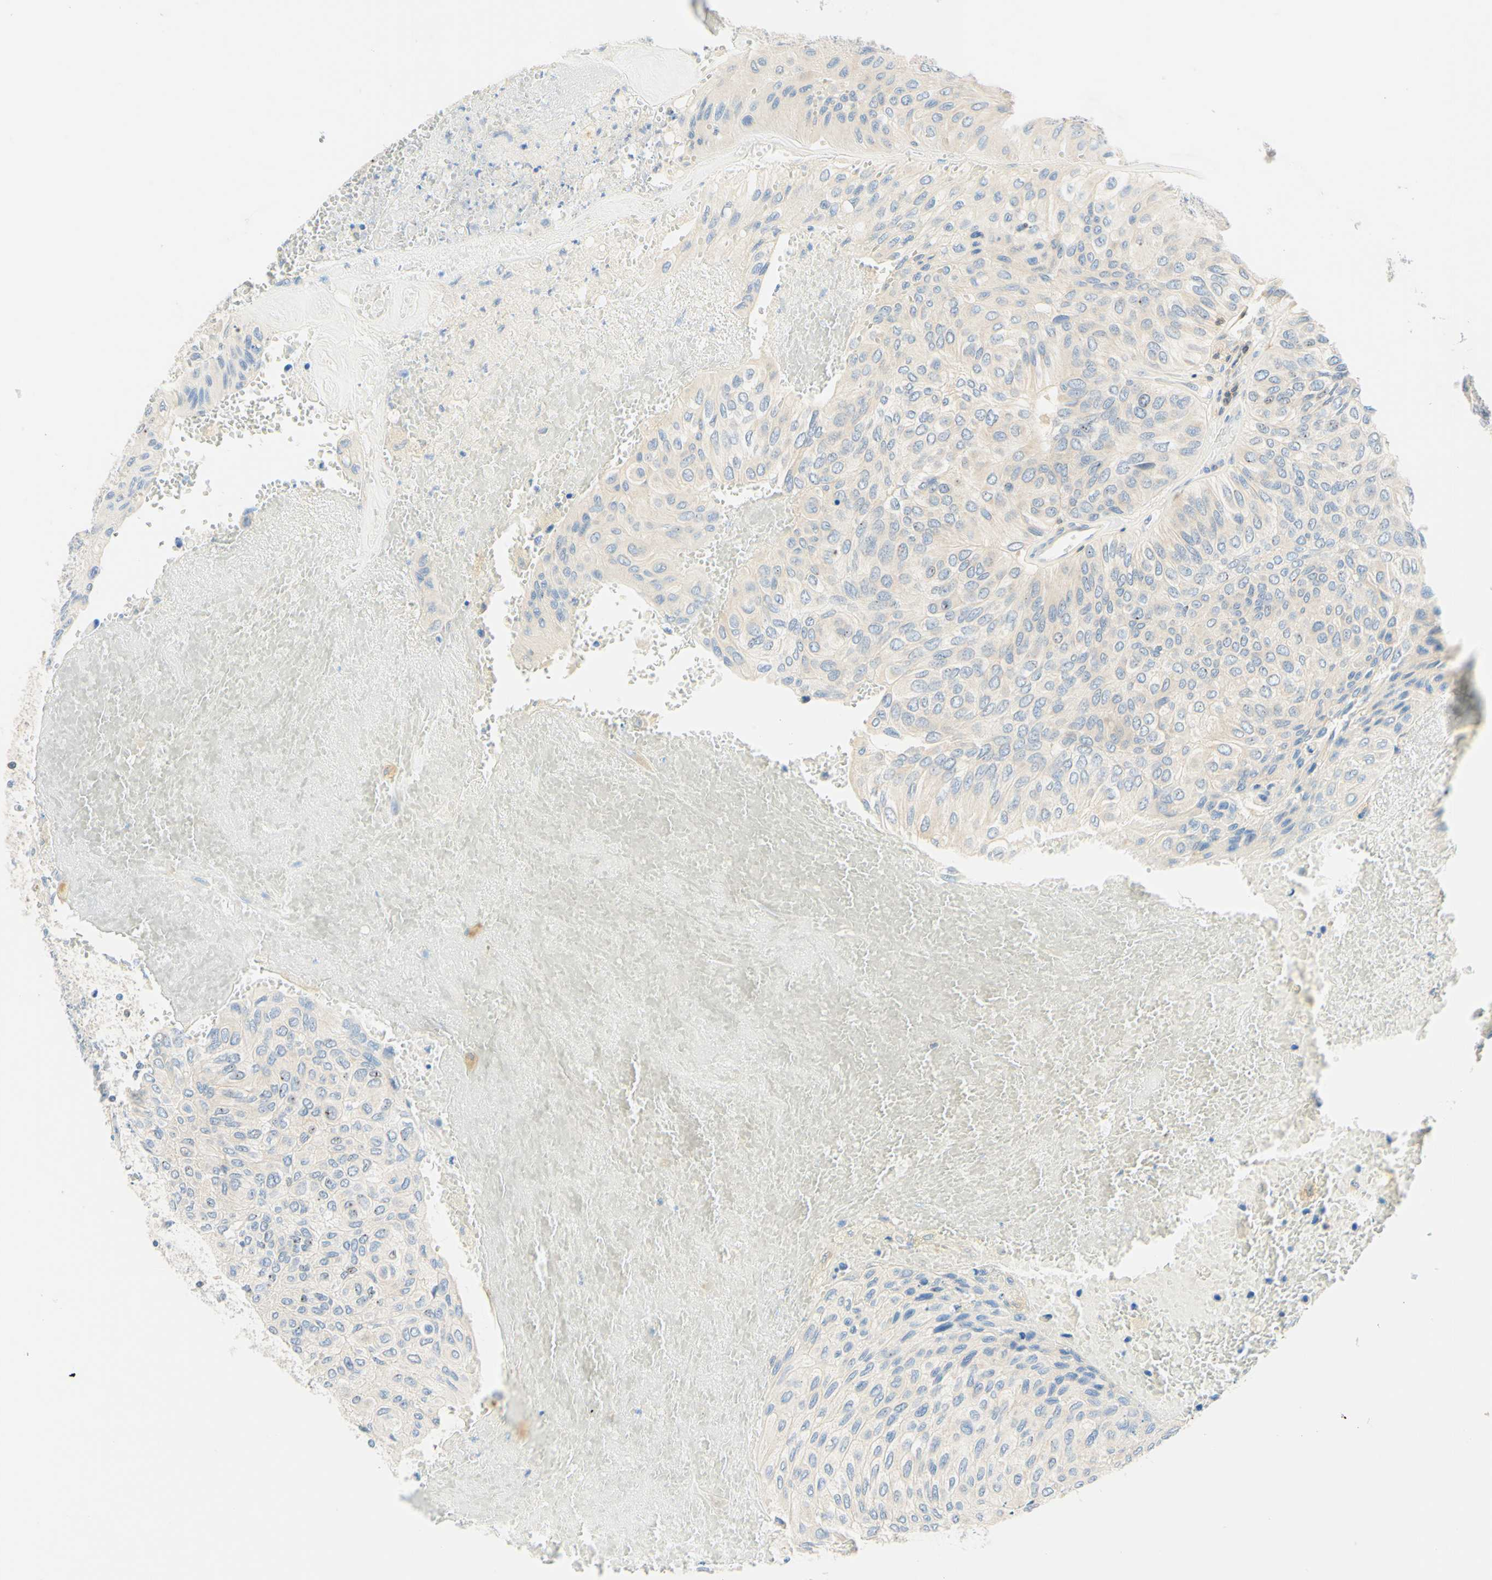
{"staining": {"intensity": "negative", "quantity": "none", "location": "none"}, "tissue": "urothelial cancer", "cell_type": "Tumor cells", "image_type": "cancer", "snomed": [{"axis": "morphology", "description": "Urothelial carcinoma, High grade"}, {"axis": "topography", "description": "Urinary bladder"}], "caption": "This micrograph is of urothelial cancer stained with immunohistochemistry to label a protein in brown with the nuclei are counter-stained blue. There is no staining in tumor cells.", "gene": "LAT", "patient": {"sex": "male", "age": 66}}